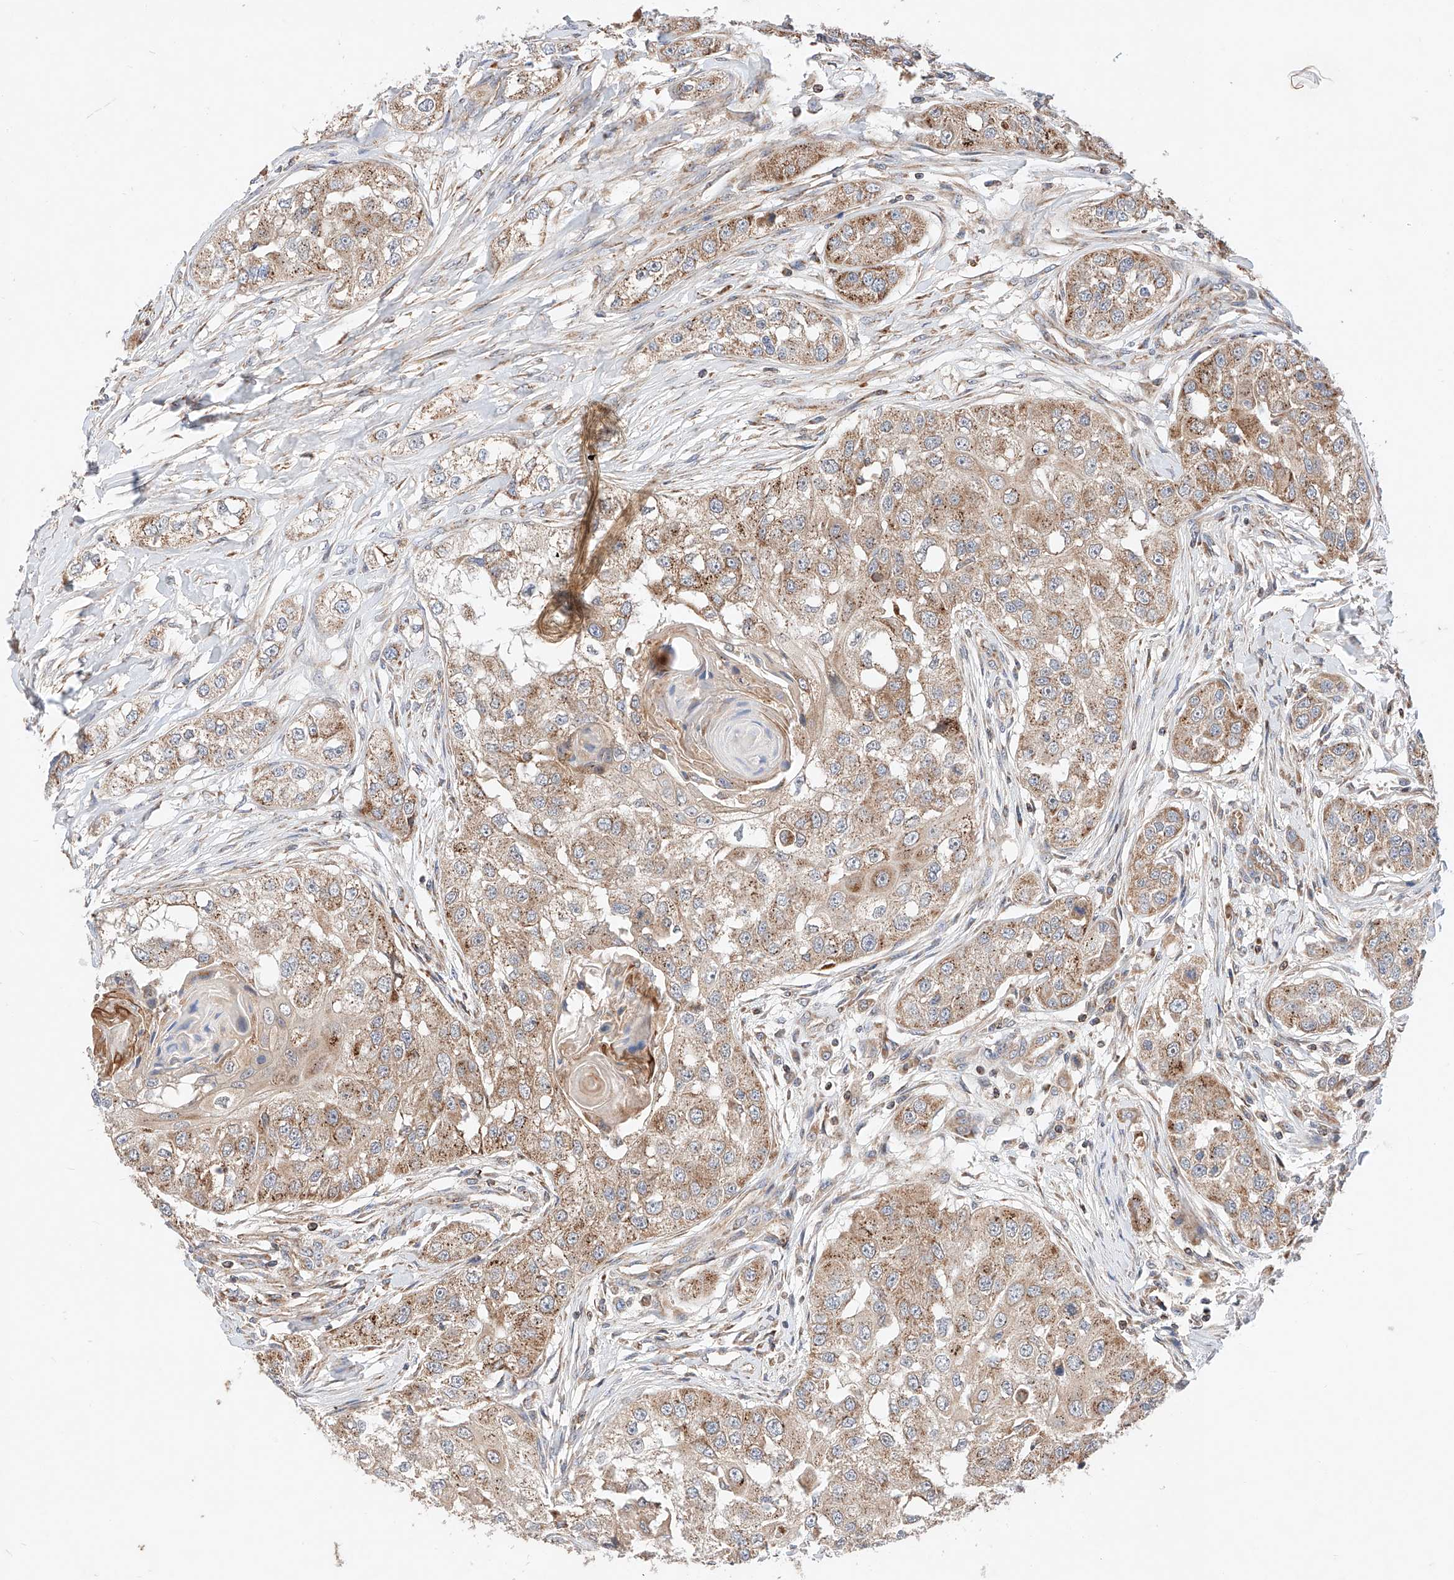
{"staining": {"intensity": "moderate", "quantity": ">75%", "location": "cytoplasmic/membranous"}, "tissue": "head and neck cancer", "cell_type": "Tumor cells", "image_type": "cancer", "snomed": [{"axis": "morphology", "description": "Normal tissue, NOS"}, {"axis": "morphology", "description": "Squamous cell carcinoma, NOS"}, {"axis": "topography", "description": "Skeletal muscle"}, {"axis": "topography", "description": "Head-Neck"}], "caption": "Protein analysis of squamous cell carcinoma (head and neck) tissue reveals moderate cytoplasmic/membranous positivity in about >75% of tumor cells.", "gene": "NR1D1", "patient": {"sex": "male", "age": 51}}